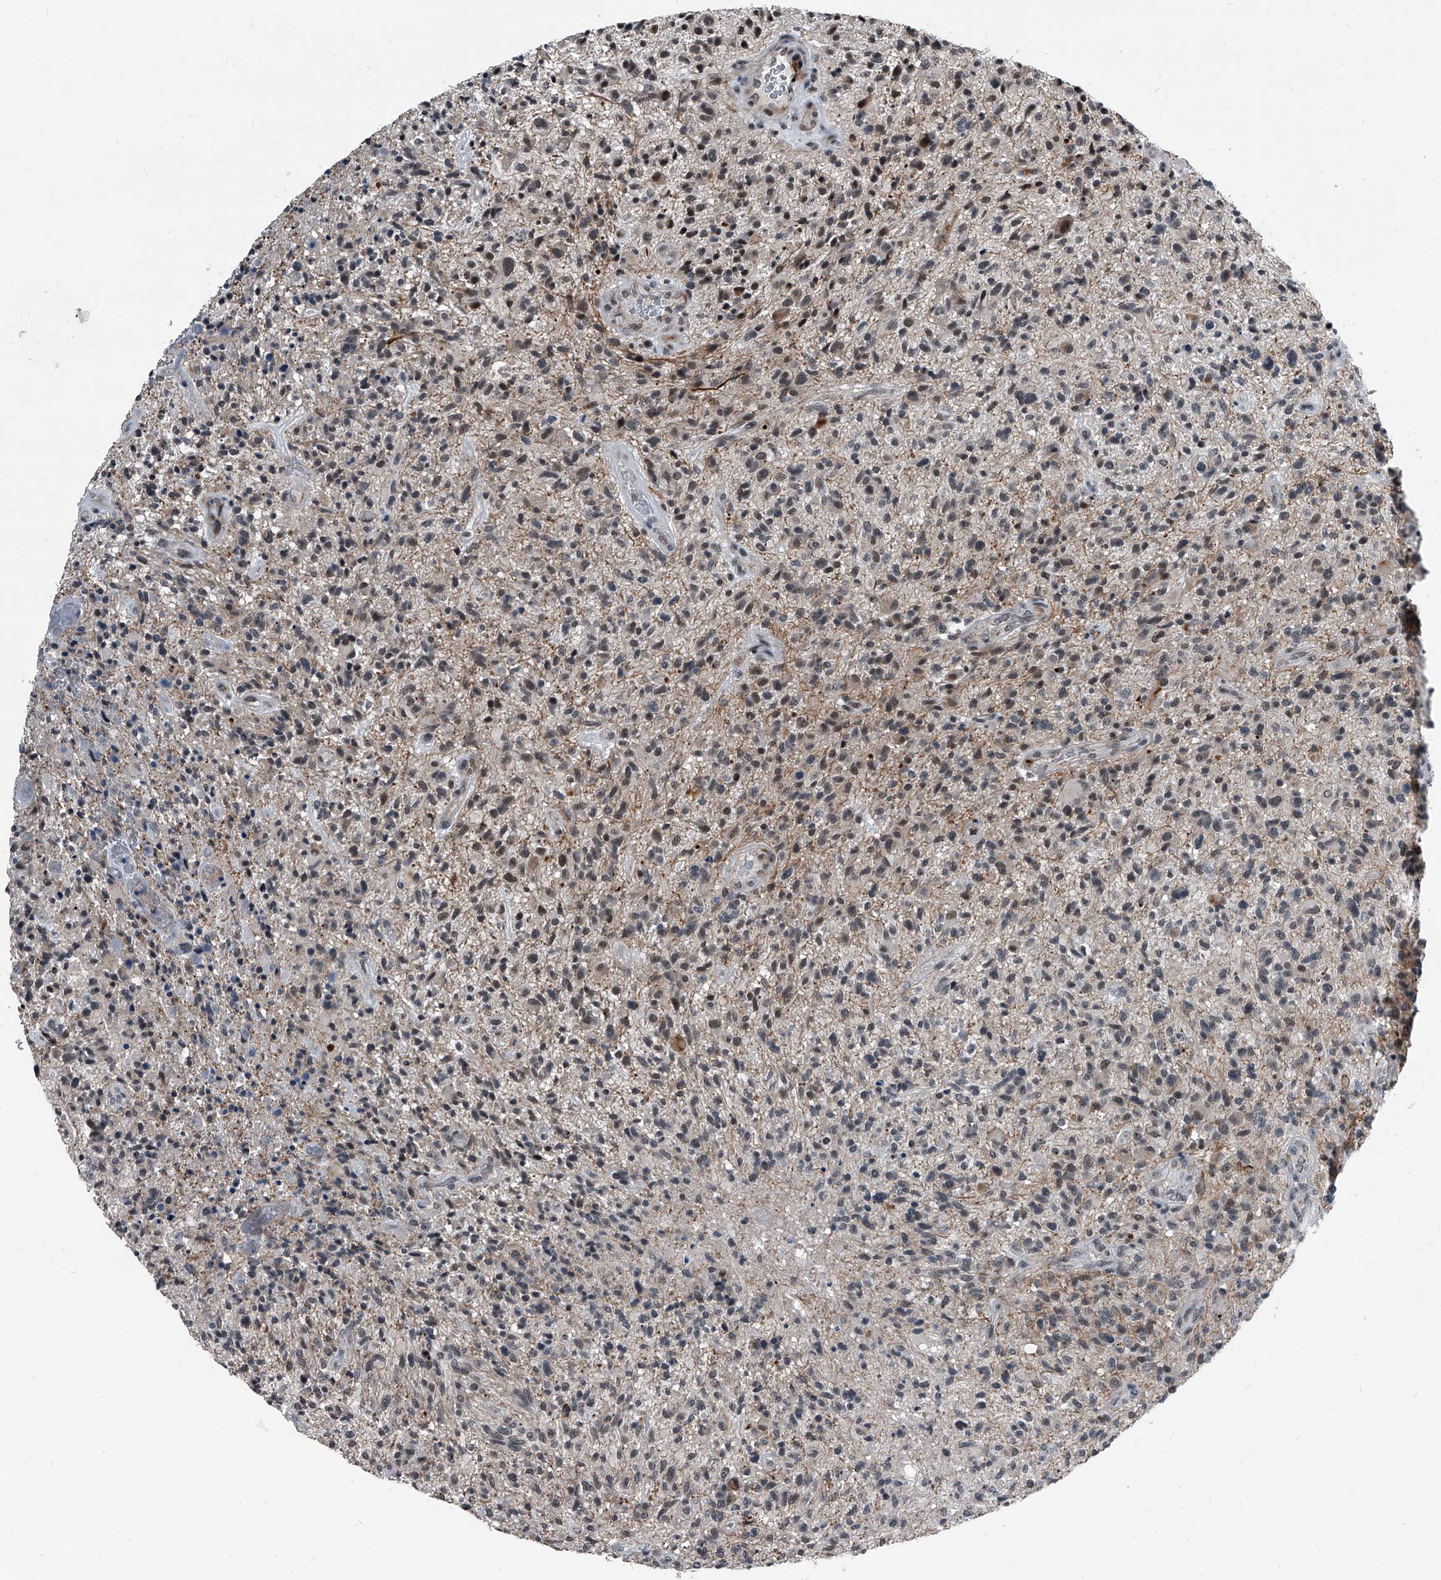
{"staining": {"intensity": "moderate", "quantity": "<25%", "location": "nuclear"}, "tissue": "glioma", "cell_type": "Tumor cells", "image_type": "cancer", "snomed": [{"axis": "morphology", "description": "Glioma, malignant, High grade"}, {"axis": "topography", "description": "Brain"}], "caption": "The photomicrograph displays staining of glioma, revealing moderate nuclear protein expression (brown color) within tumor cells.", "gene": "MEN1", "patient": {"sex": "male", "age": 47}}